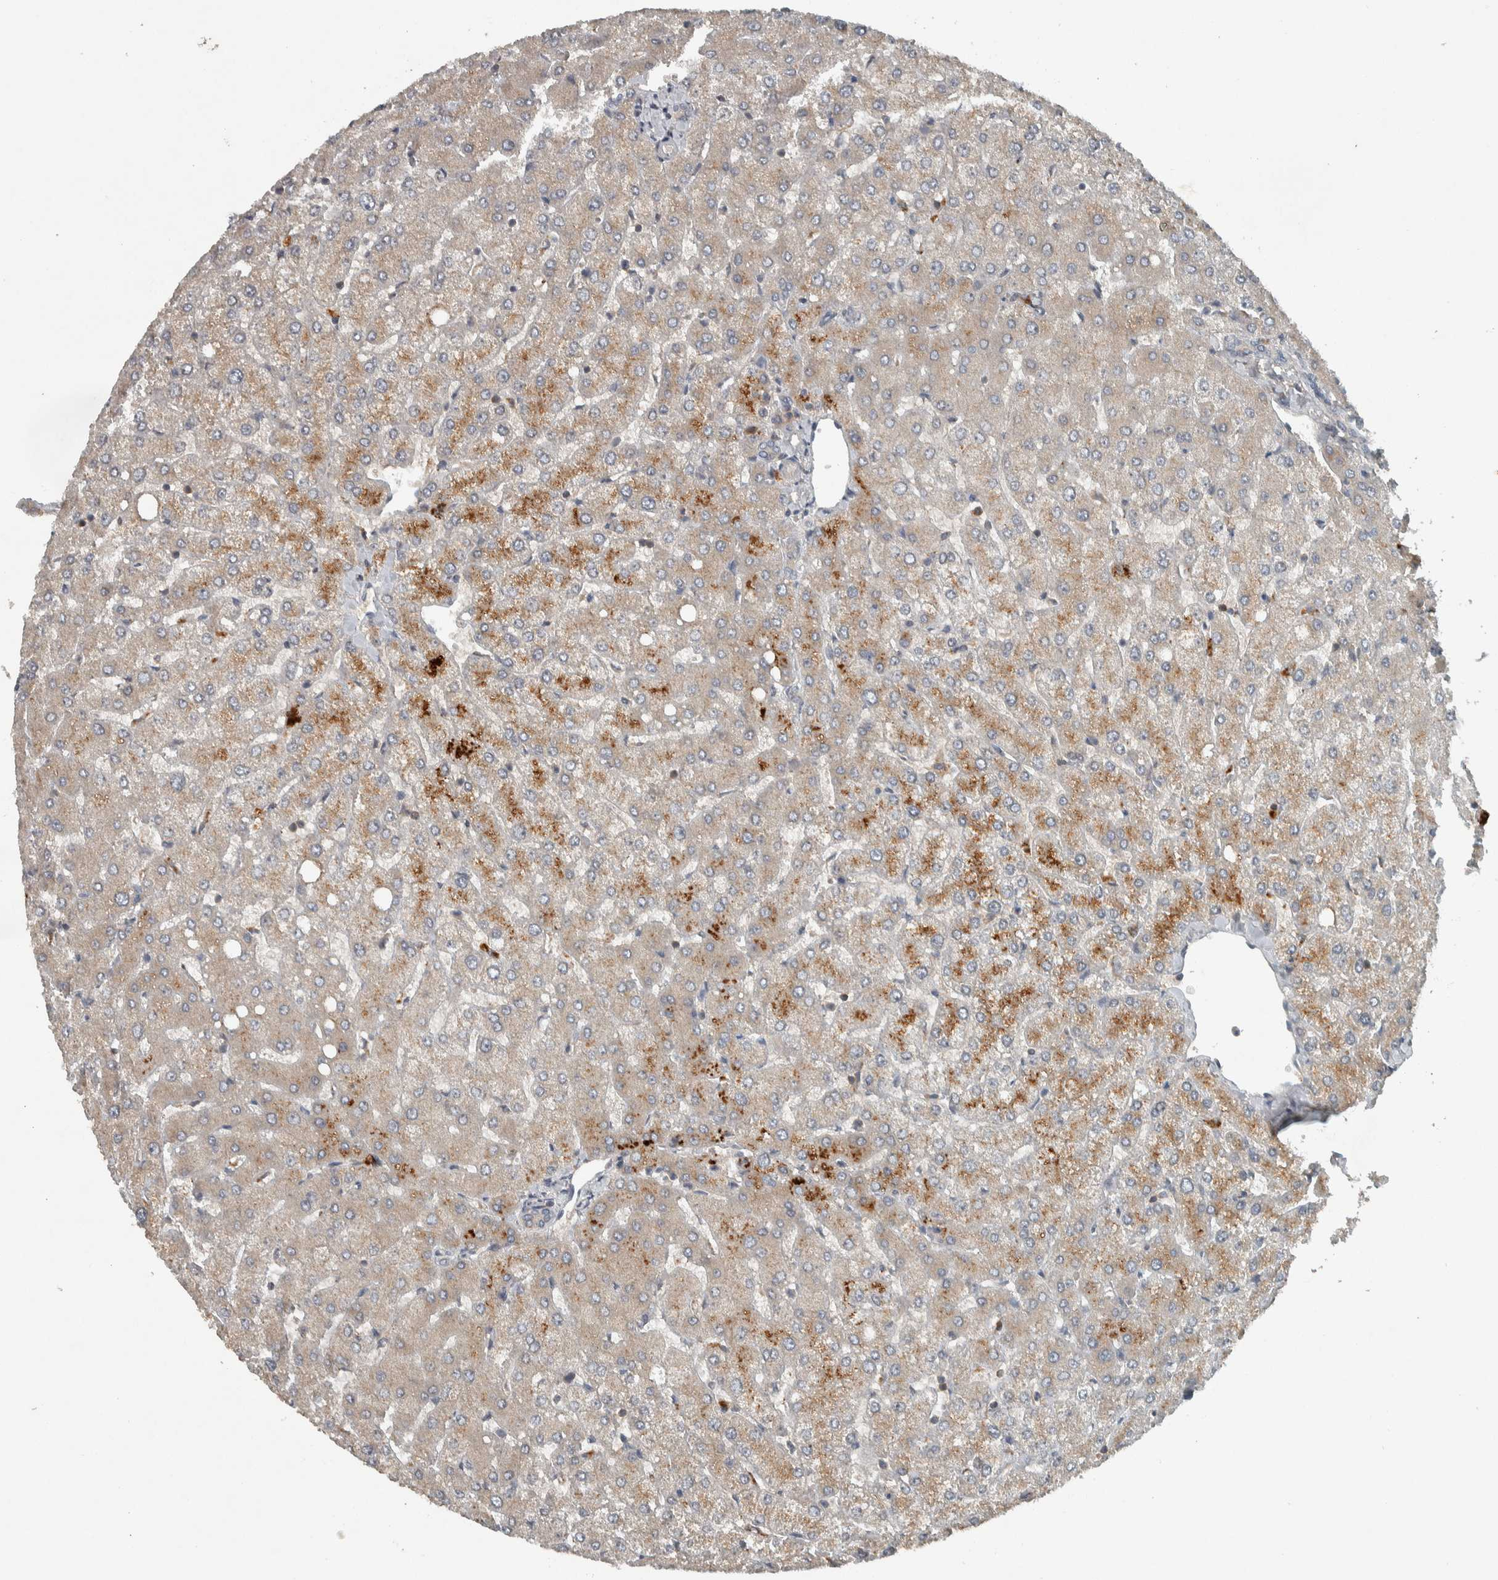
{"staining": {"intensity": "negative", "quantity": "none", "location": "none"}, "tissue": "liver", "cell_type": "Cholangiocytes", "image_type": "normal", "snomed": [{"axis": "morphology", "description": "Normal tissue, NOS"}, {"axis": "topography", "description": "Liver"}], "caption": "Histopathology image shows no significant protein staining in cholangiocytes of normal liver. (Immunohistochemistry (ihc), brightfield microscopy, high magnification).", "gene": "CLCN2", "patient": {"sex": "female", "age": 54}}